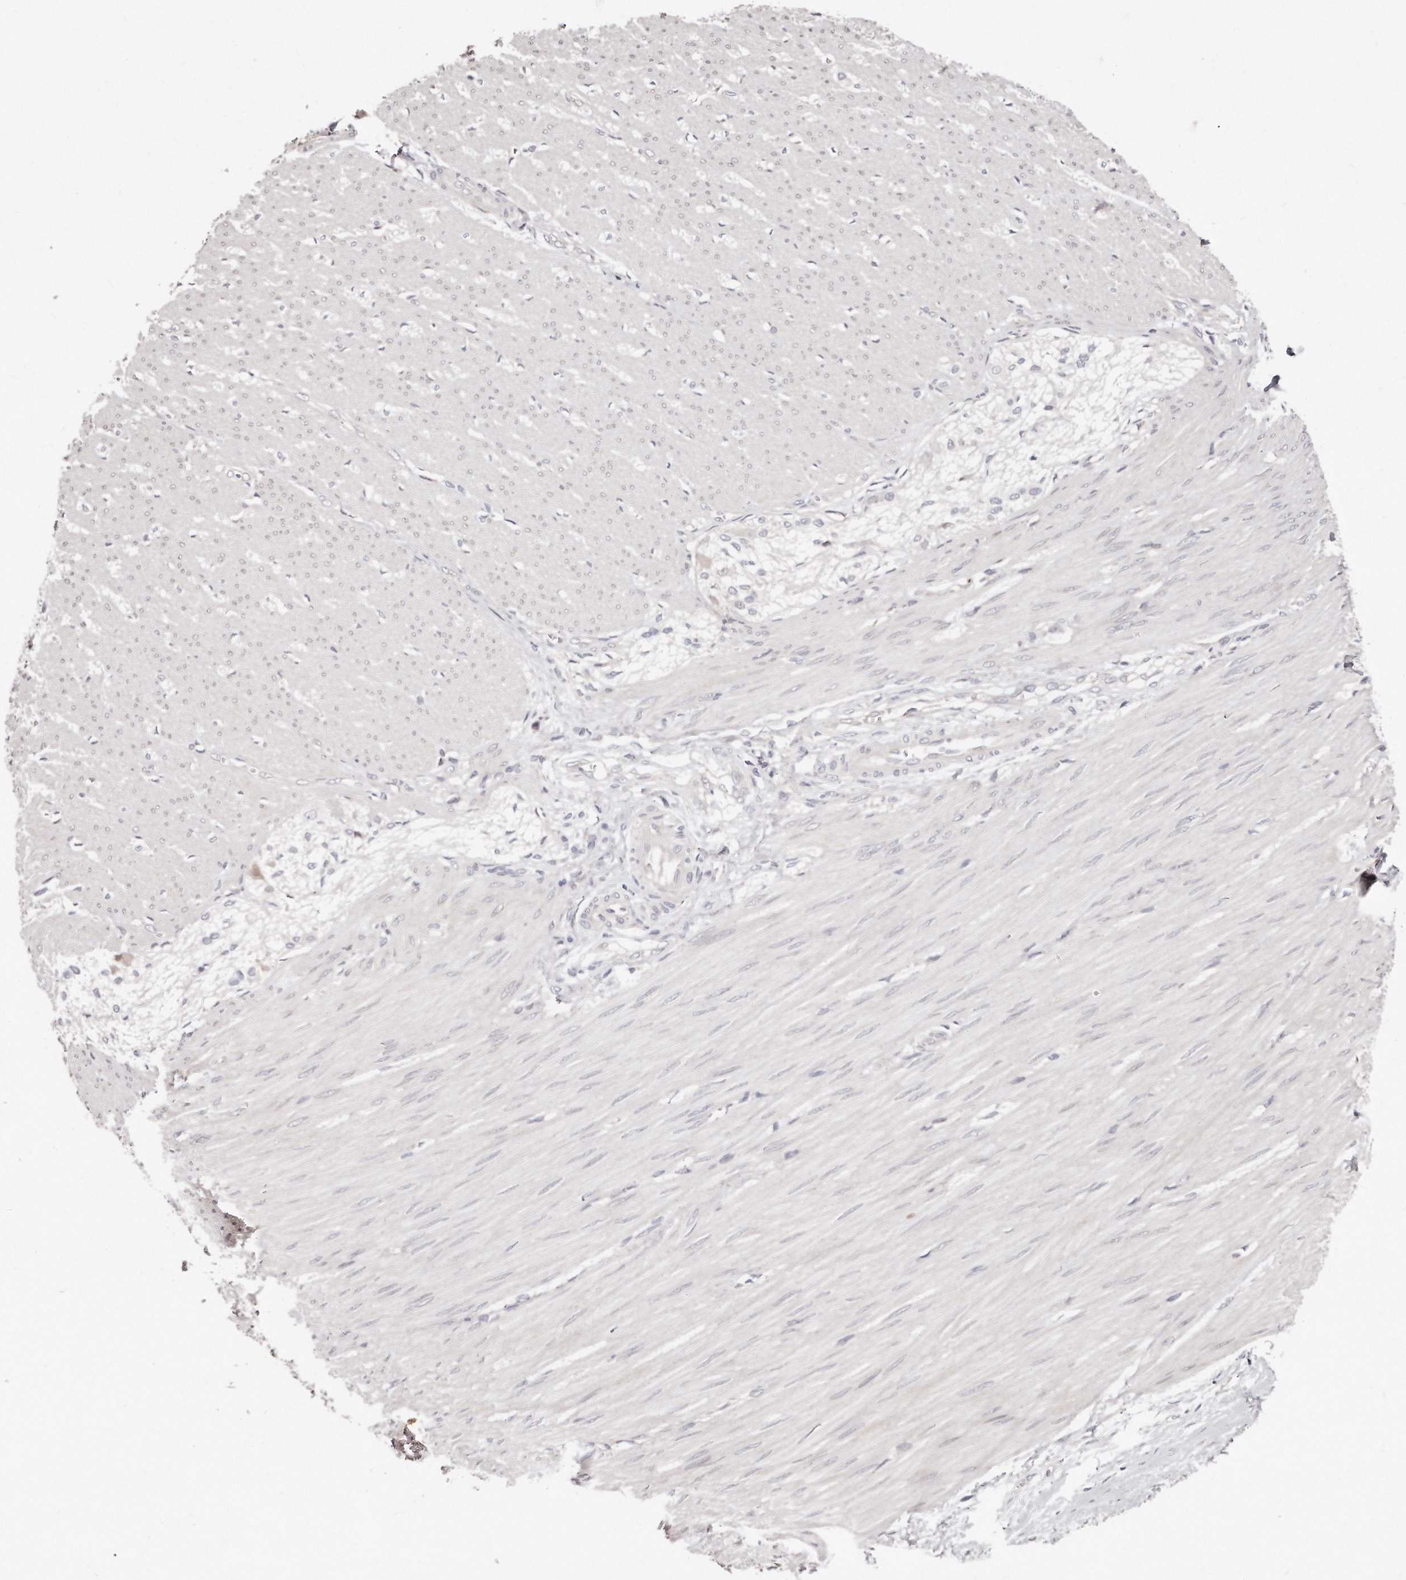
{"staining": {"intensity": "negative", "quantity": "none", "location": "none"}, "tissue": "smooth muscle", "cell_type": "Smooth muscle cells", "image_type": "normal", "snomed": [{"axis": "morphology", "description": "Normal tissue, NOS"}, {"axis": "morphology", "description": "Adenocarcinoma, NOS"}, {"axis": "topography", "description": "Colon"}, {"axis": "topography", "description": "Peripheral nerve tissue"}], "caption": "IHC of normal smooth muscle exhibits no staining in smooth muscle cells.", "gene": "CASZ1", "patient": {"sex": "male", "age": 14}}